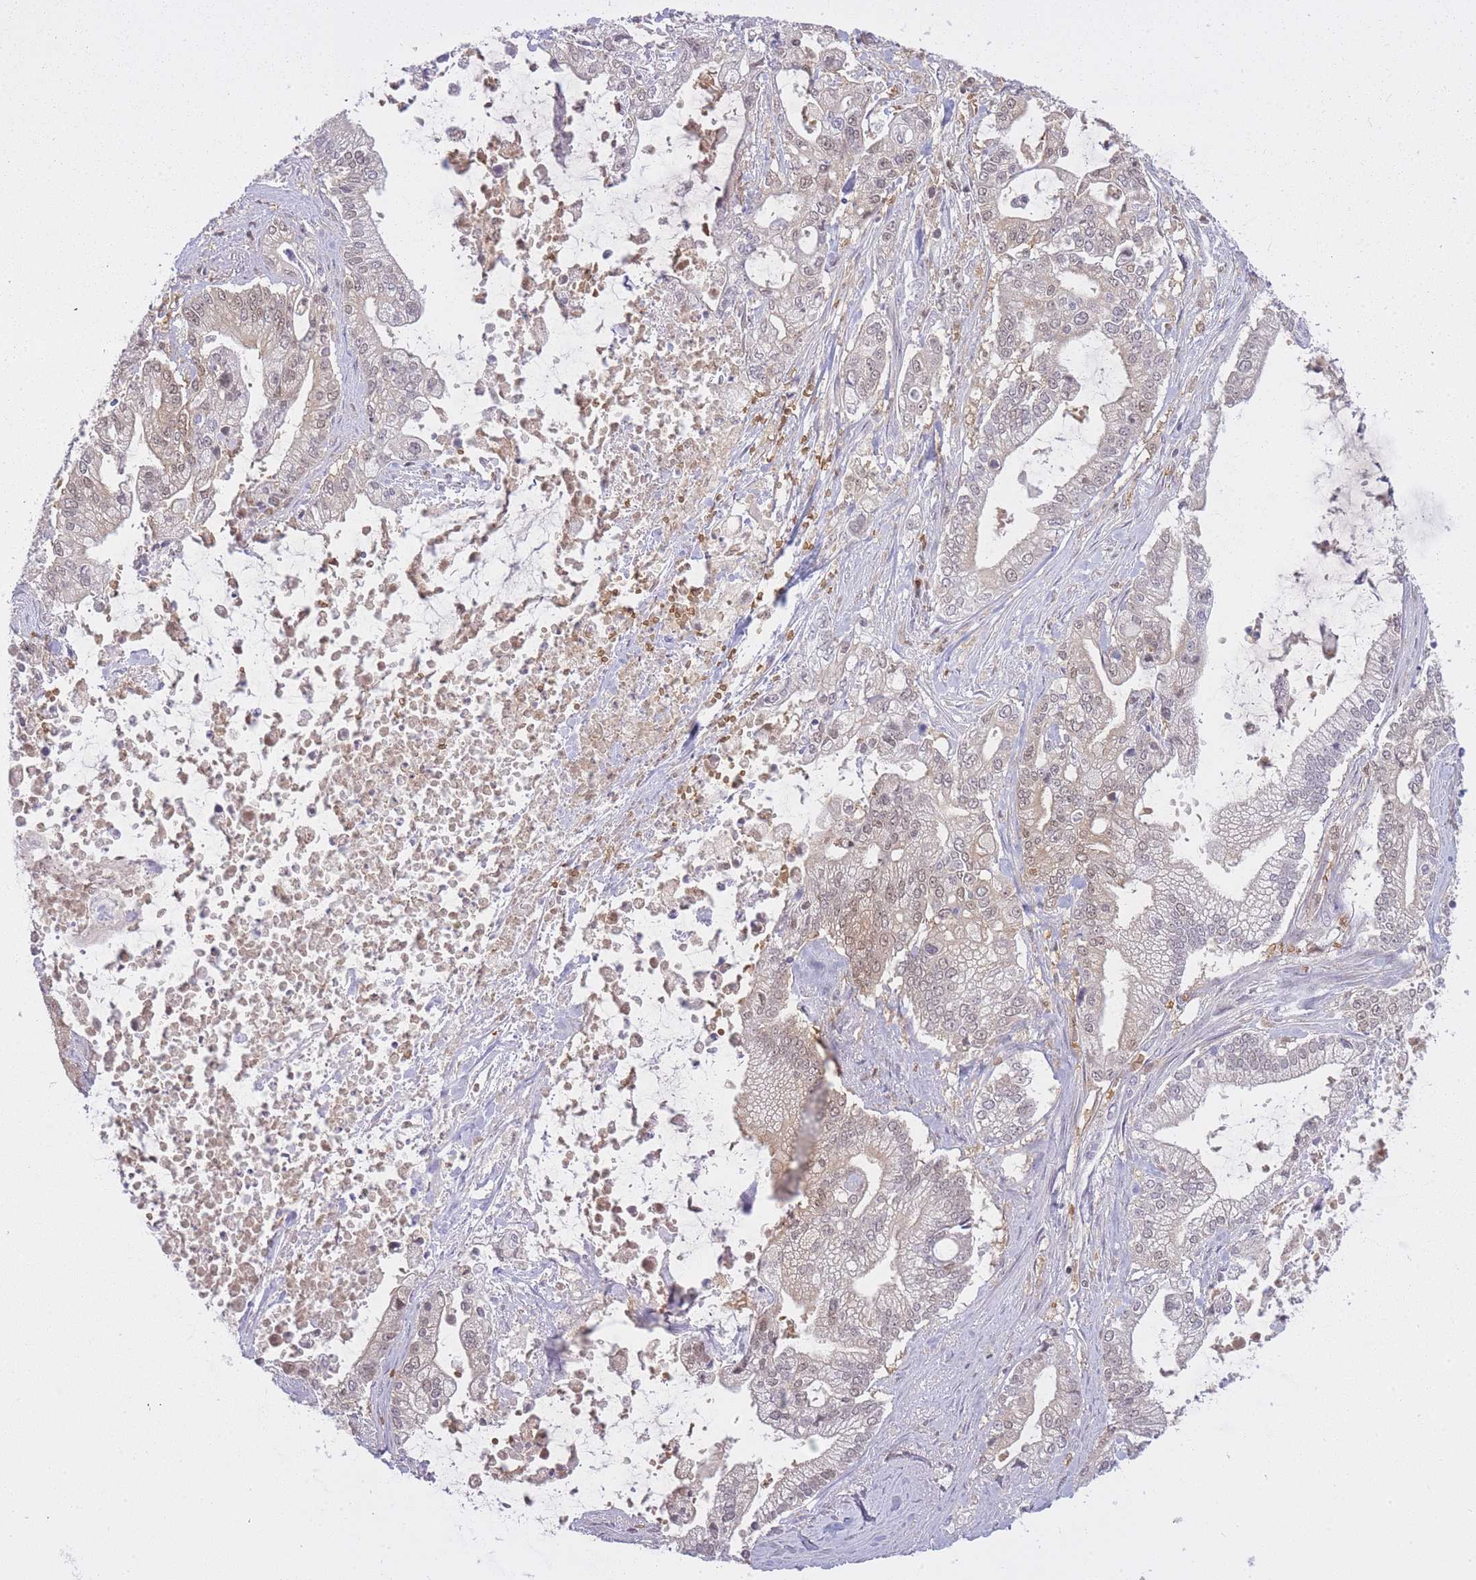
{"staining": {"intensity": "weak", "quantity": "25%-75%", "location": "nuclear"}, "tissue": "pancreatic cancer", "cell_type": "Tumor cells", "image_type": "cancer", "snomed": [{"axis": "morphology", "description": "Adenocarcinoma, NOS"}, {"axis": "topography", "description": "Pancreas"}], "caption": "Pancreatic cancer stained with immunohistochemistry (IHC) demonstrates weak nuclear expression in approximately 25%-75% of tumor cells.", "gene": "CXorf38", "patient": {"sex": "male", "age": 69}}